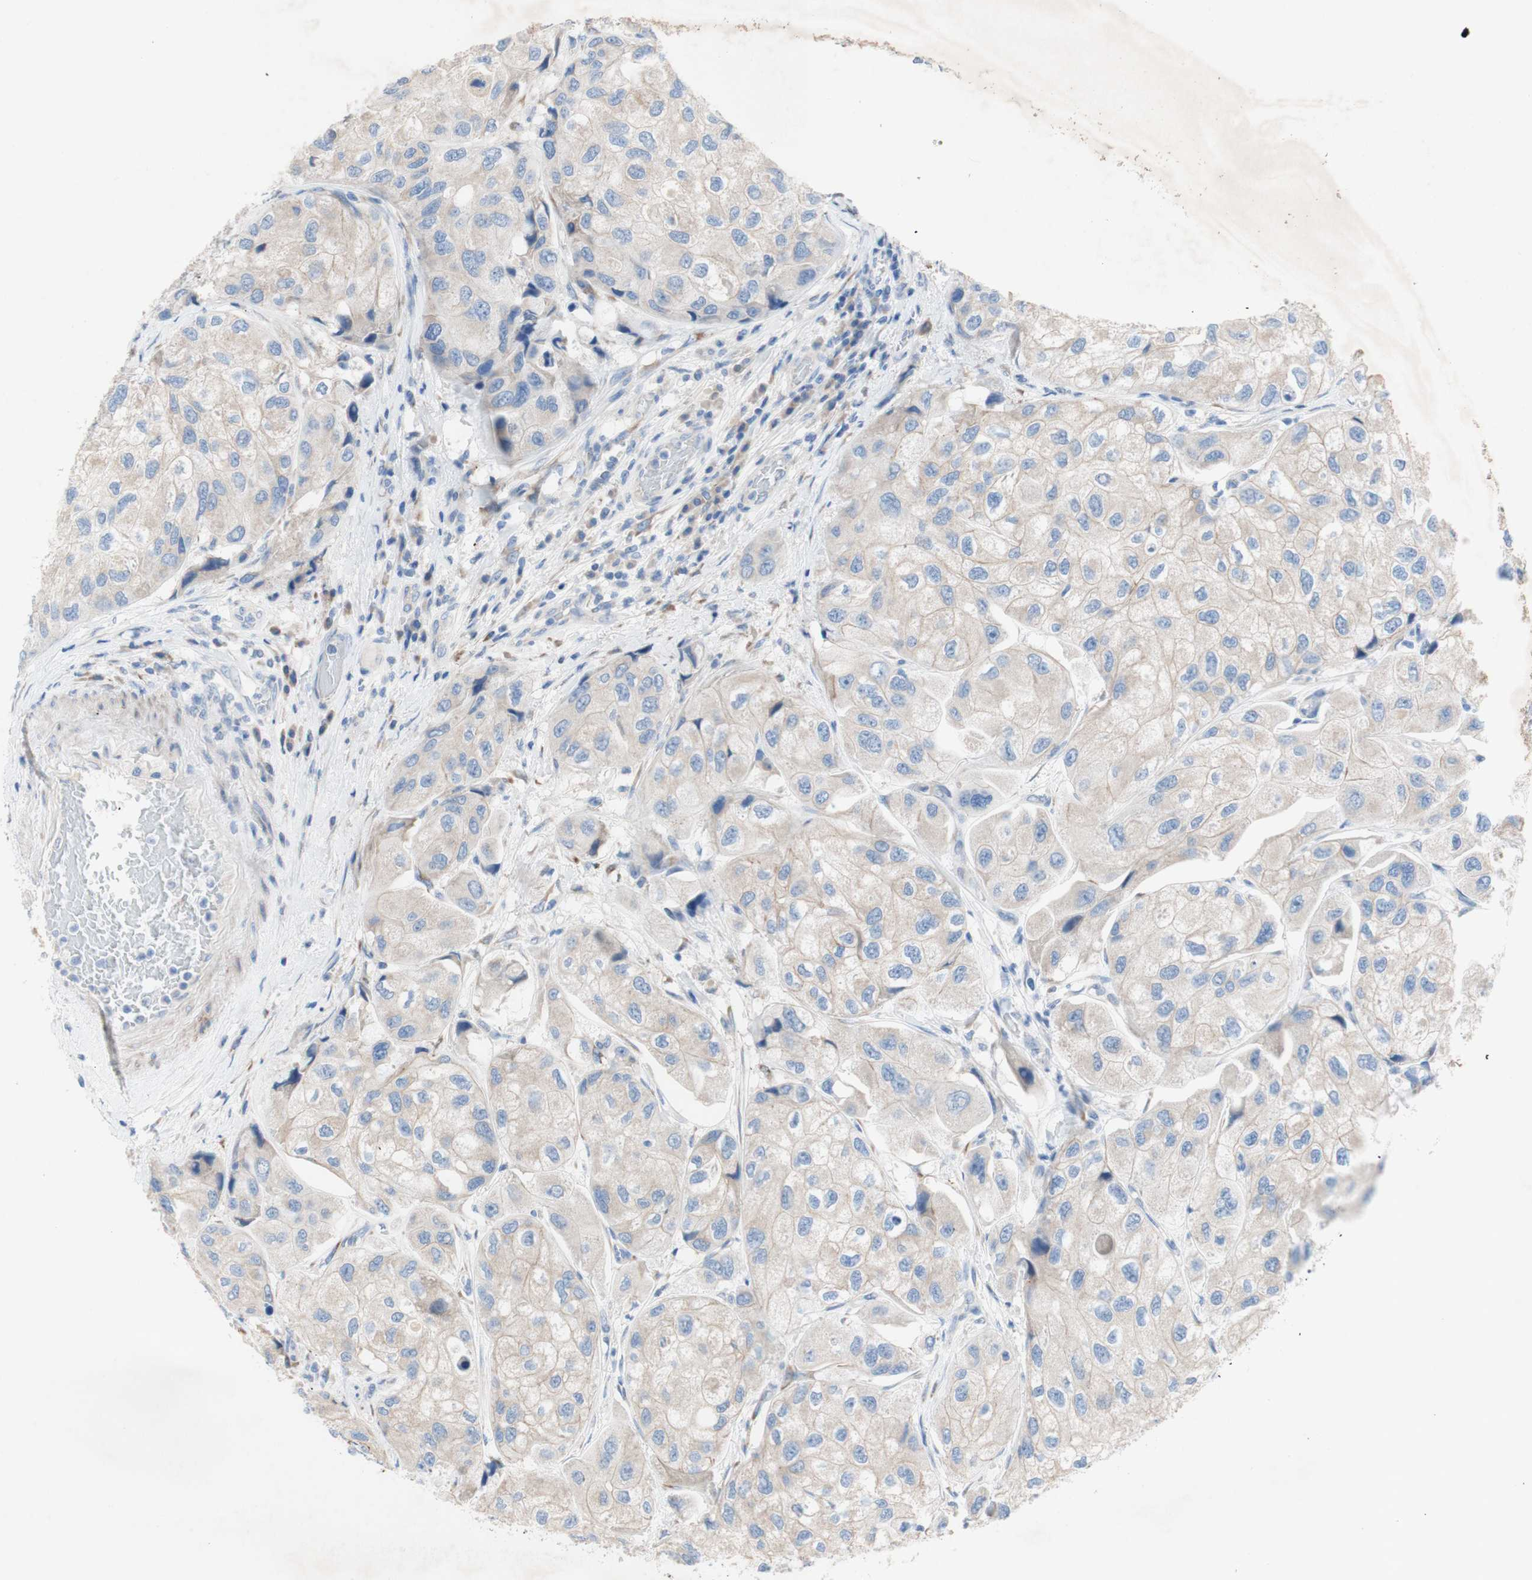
{"staining": {"intensity": "negative", "quantity": "none", "location": "none"}, "tissue": "urothelial cancer", "cell_type": "Tumor cells", "image_type": "cancer", "snomed": [{"axis": "morphology", "description": "Urothelial carcinoma, High grade"}, {"axis": "topography", "description": "Urinary bladder"}], "caption": "Immunohistochemistry image of neoplastic tissue: human high-grade urothelial carcinoma stained with DAB shows no significant protein positivity in tumor cells.", "gene": "TMIGD2", "patient": {"sex": "female", "age": 64}}